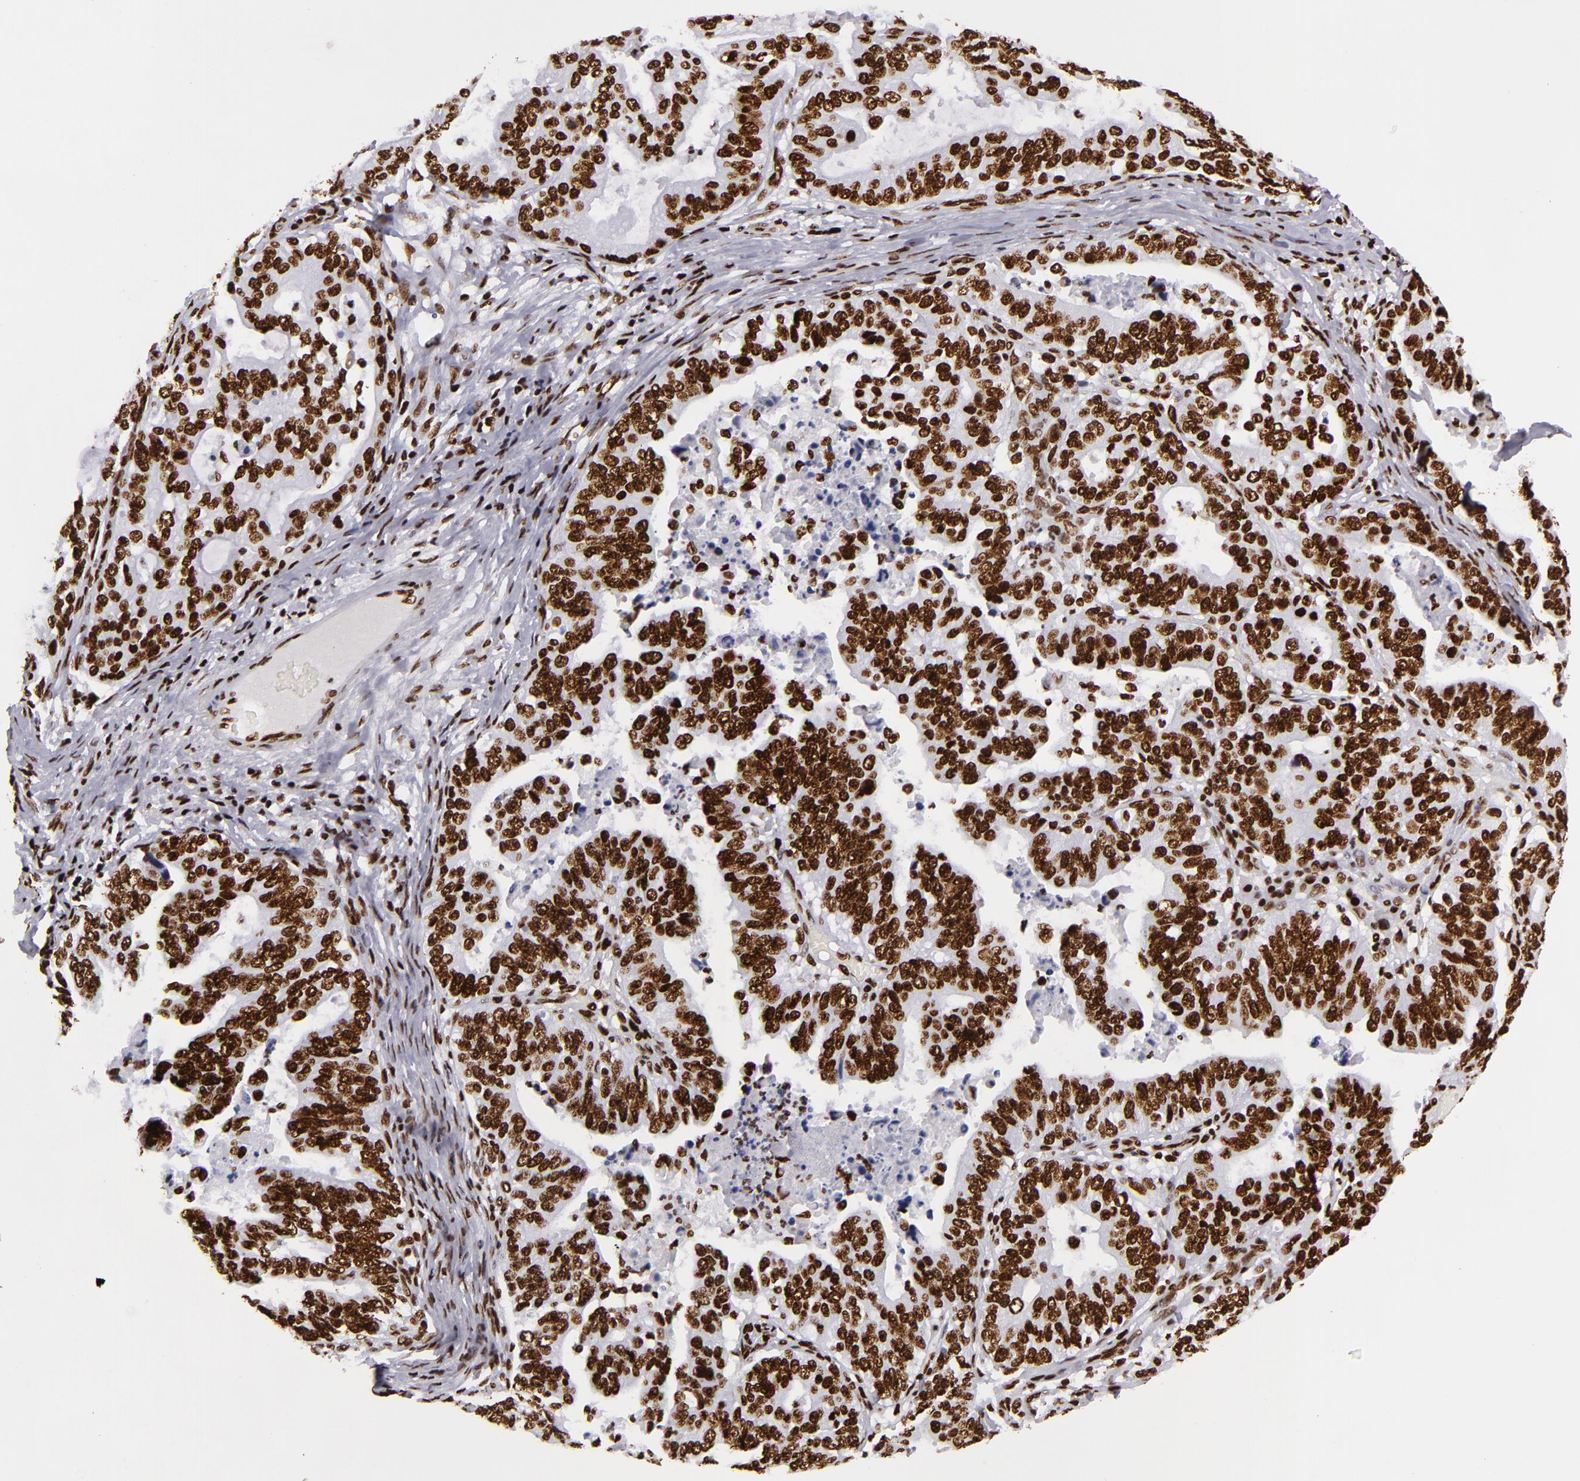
{"staining": {"intensity": "strong", "quantity": ">75%", "location": "nuclear"}, "tissue": "stomach cancer", "cell_type": "Tumor cells", "image_type": "cancer", "snomed": [{"axis": "morphology", "description": "Adenocarcinoma, NOS"}, {"axis": "topography", "description": "Stomach, upper"}], "caption": "Stomach adenocarcinoma tissue reveals strong nuclear positivity in approximately >75% of tumor cells", "gene": "SAFB", "patient": {"sex": "female", "age": 50}}